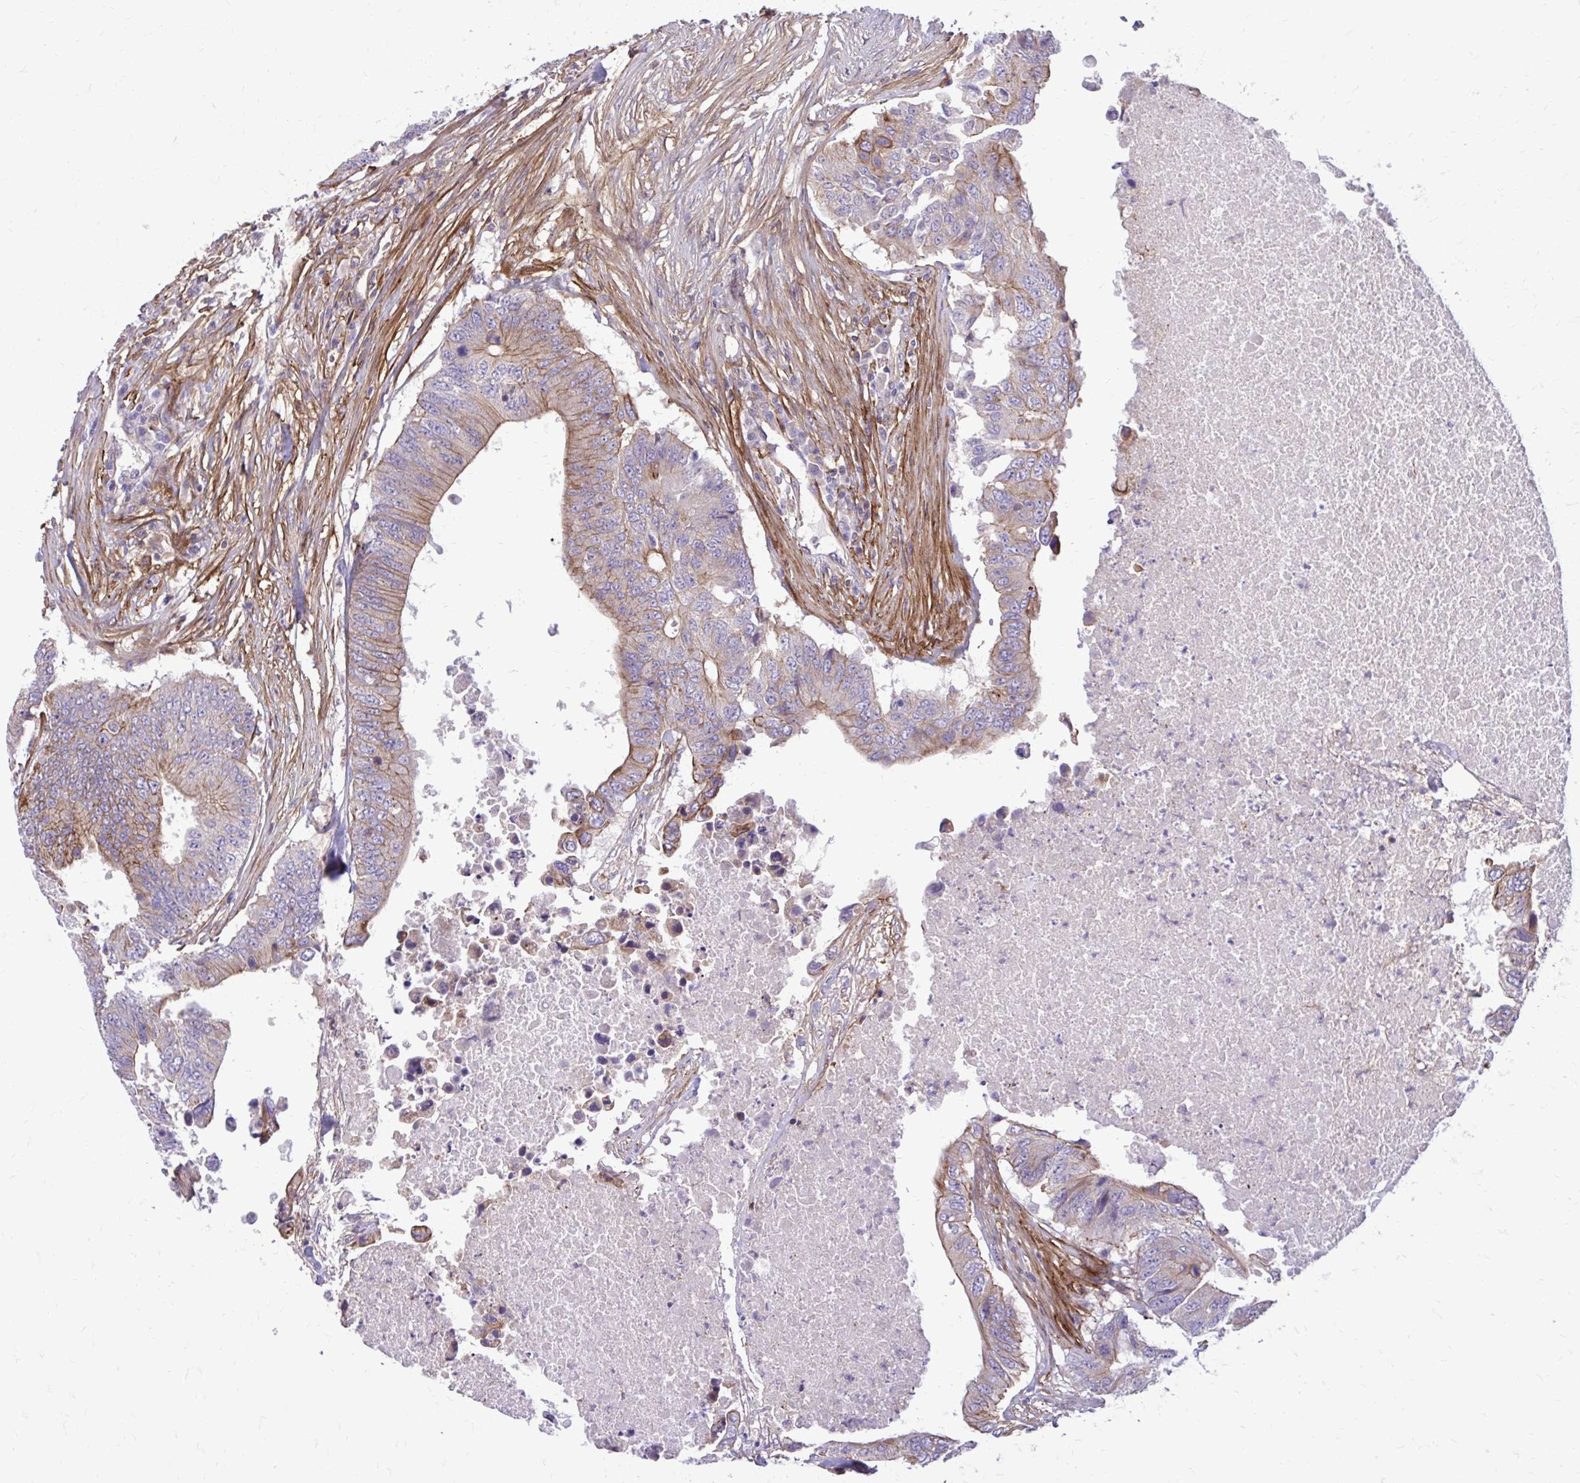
{"staining": {"intensity": "moderate", "quantity": "25%-75%", "location": "cytoplasmic/membranous"}, "tissue": "colorectal cancer", "cell_type": "Tumor cells", "image_type": "cancer", "snomed": [{"axis": "morphology", "description": "Adenocarcinoma, NOS"}, {"axis": "topography", "description": "Colon"}], "caption": "A micrograph of colorectal cancer stained for a protein displays moderate cytoplasmic/membranous brown staining in tumor cells. The staining was performed using DAB, with brown indicating positive protein expression. Nuclei are stained blue with hematoxylin.", "gene": "FAP", "patient": {"sex": "male", "age": 71}}